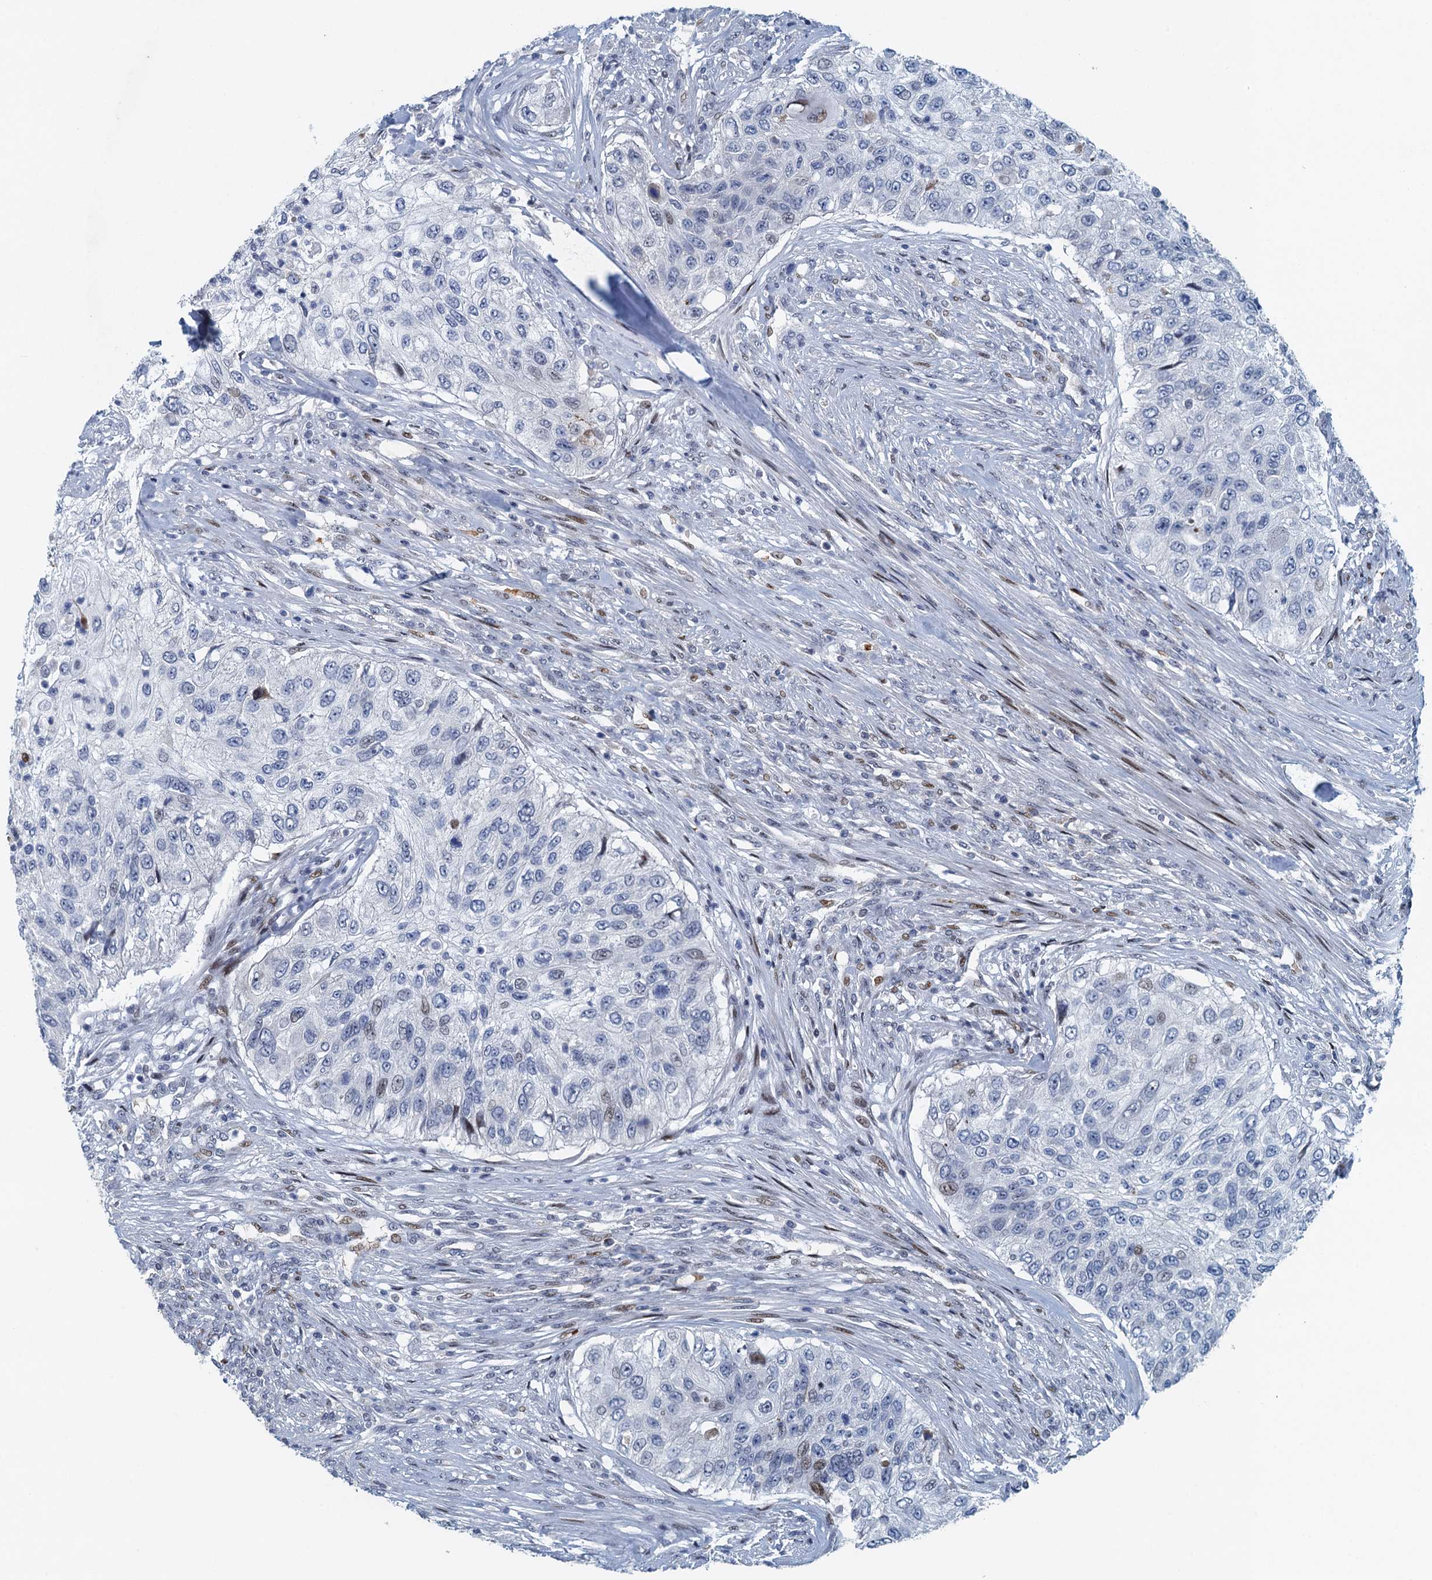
{"staining": {"intensity": "negative", "quantity": "none", "location": "none"}, "tissue": "urothelial cancer", "cell_type": "Tumor cells", "image_type": "cancer", "snomed": [{"axis": "morphology", "description": "Urothelial carcinoma, High grade"}, {"axis": "topography", "description": "Urinary bladder"}], "caption": "There is no significant staining in tumor cells of urothelial cancer.", "gene": "ANKRD13D", "patient": {"sex": "female", "age": 60}}